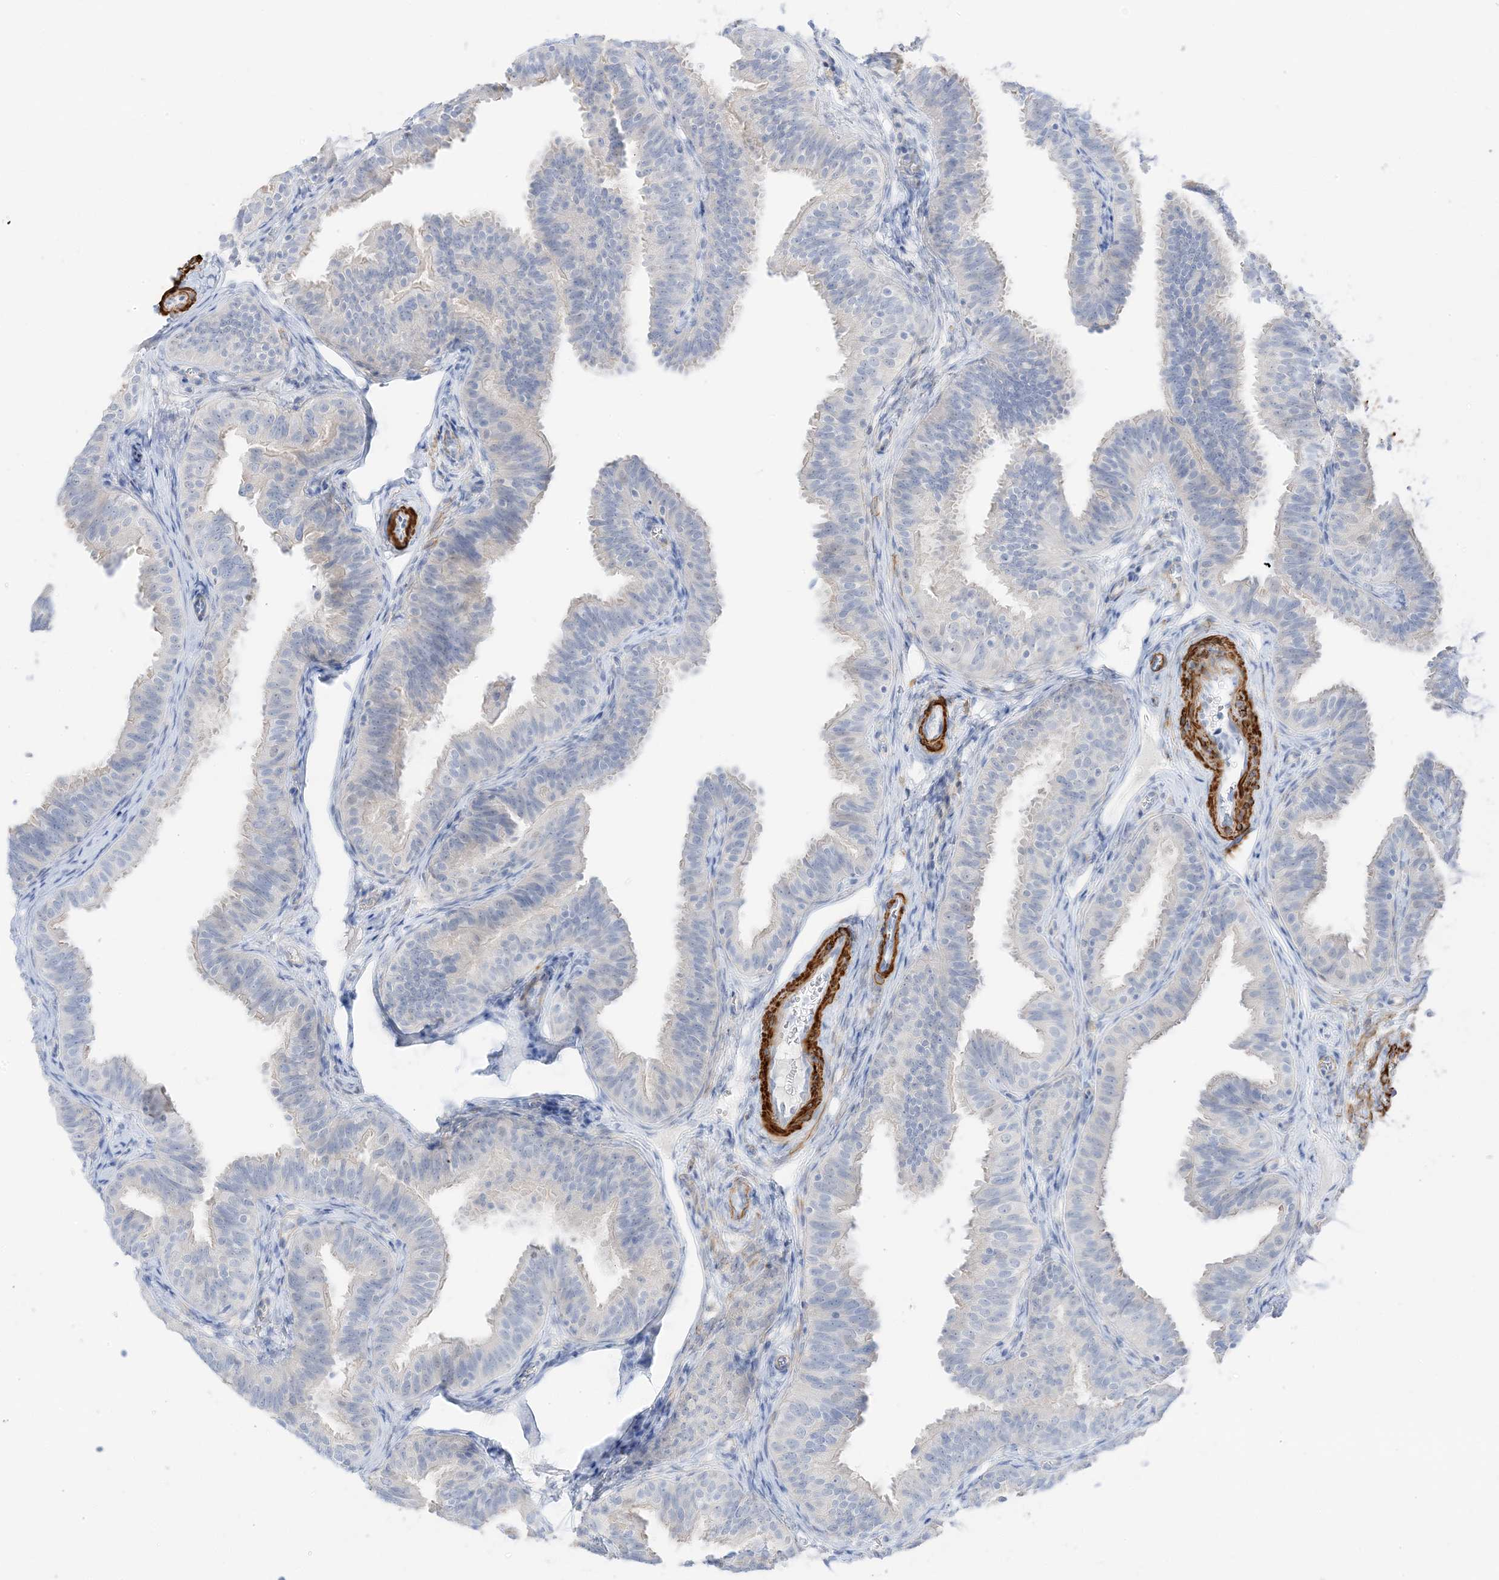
{"staining": {"intensity": "negative", "quantity": "none", "location": "none"}, "tissue": "fallopian tube", "cell_type": "Glandular cells", "image_type": "normal", "snomed": [{"axis": "morphology", "description": "Normal tissue, NOS"}, {"axis": "topography", "description": "Fallopian tube"}], "caption": "Immunohistochemical staining of benign human fallopian tube shows no significant positivity in glandular cells.", "gene": "SLC22A13", "patient": {"sex": "female", "age": 35}}